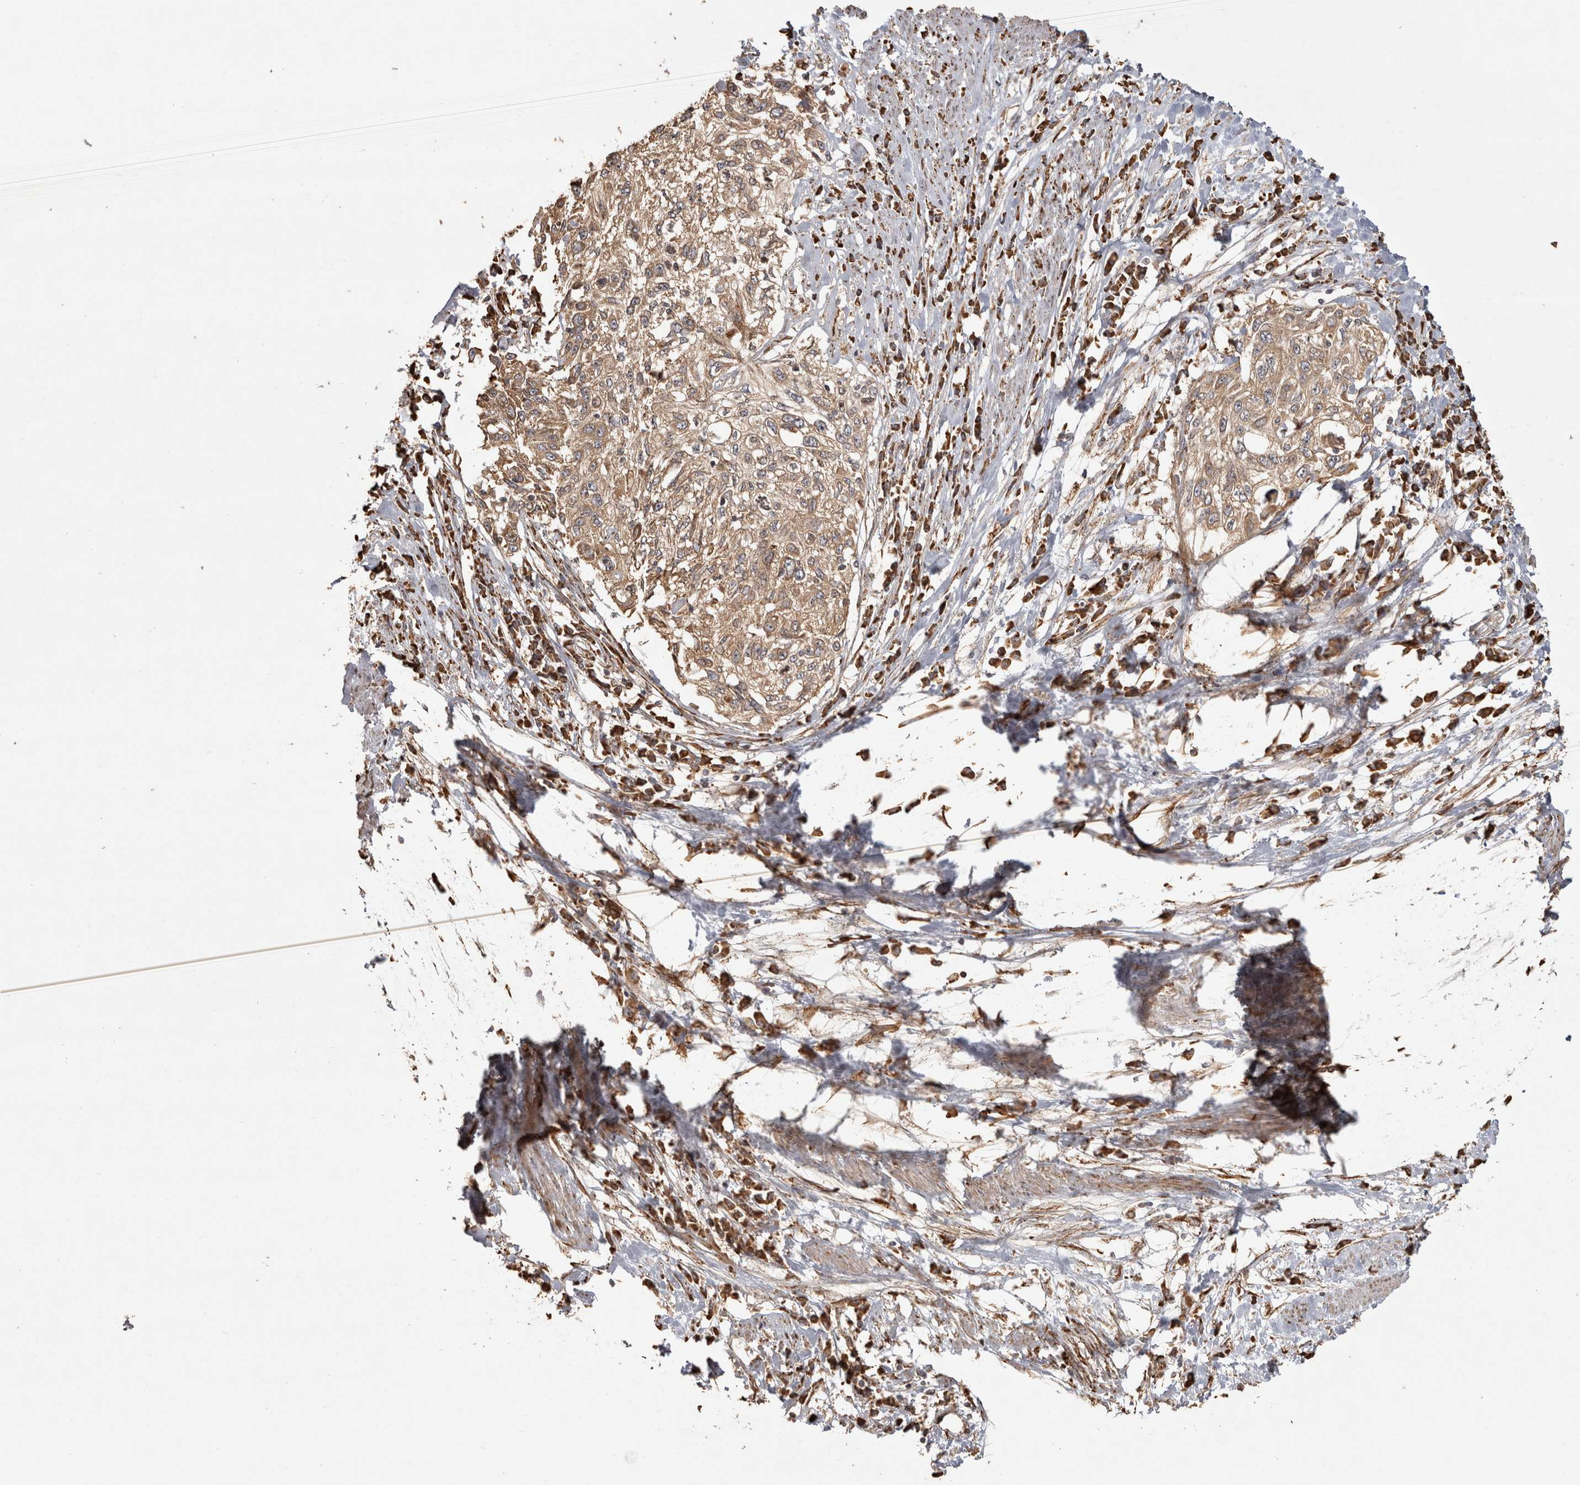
{"staining": {"intensity": "weak", "quantity": ">75%", "location": "cytoplasmic/membranous"}, "tissue": "cervical cancer", "cell_type": "Tumor cells", "image_type": "cancer", "snomed": [{"axis": "morphology", "description": "Squamous cell carcinoma, NOS"}, {"axis": "topography", "description": "Cervix"}], "caption": "A low amount of weak cytoplasmic/membranous expression is identified in about >75% of tumor cells in squamous cell carcinoma (cervical) tissue. (DAB (3,3'-diaminobenzidine) IHC with brightfield microscopy, high magnification).", "gene": "CAMSAP2", "patient": {"sex": "female", "age": 57}}